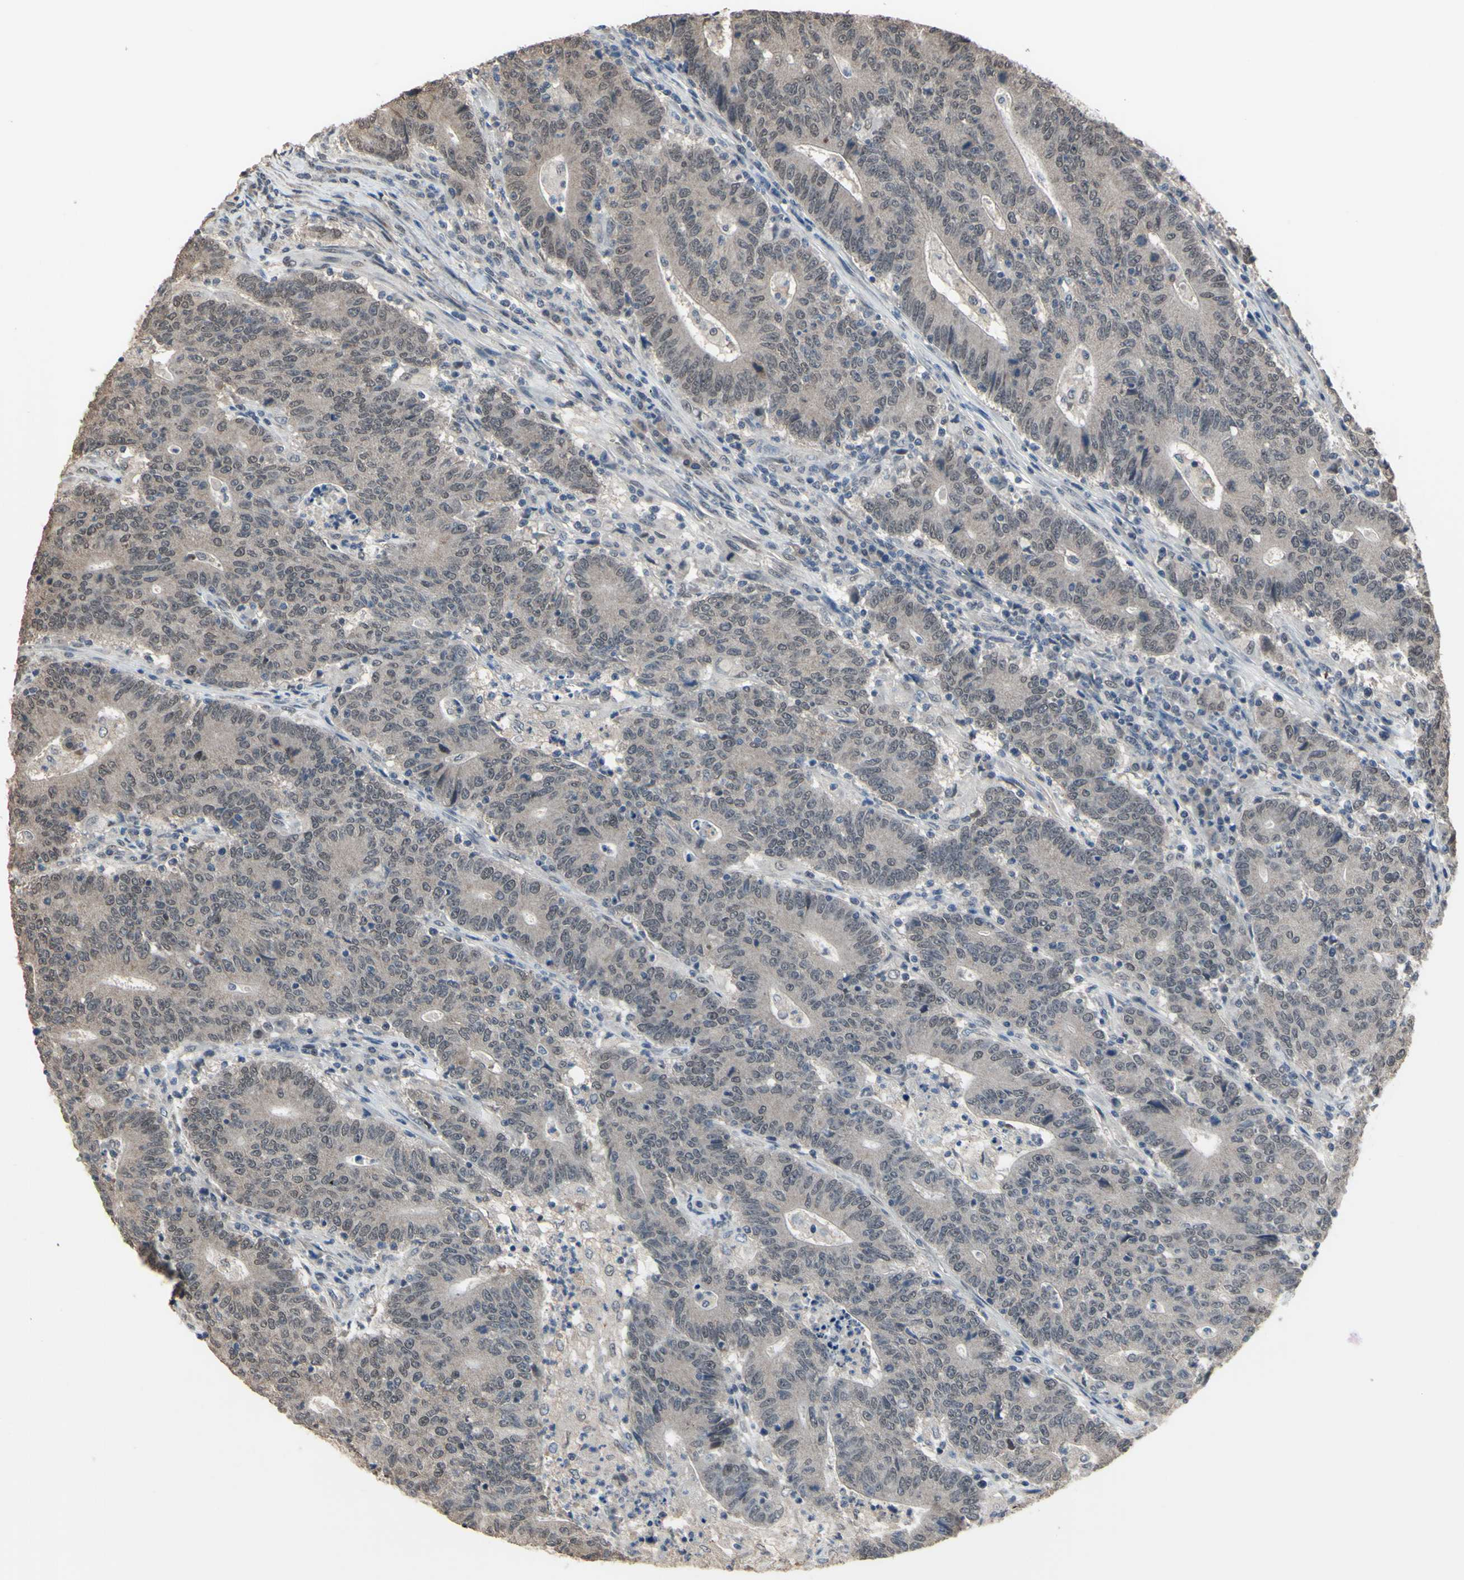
{"staining": {"intensity": "negative", "quantity": "none", "location": "none"}, "tissue": "colorectal cancer", "cell_type": "Tumor cells", "image_type": "cancer", "snomed": [{"axis": "morphology", "description": "Normal tissue, NOS"}, {"axis": "morphology", "description": "Adenocarcinoma, NOS"}, {"axis": "topography", "description": "Colon"}], "caption": "Immunohistochemistry photomicrograph of neoplastic tissue: adenocarcinoma (colorectal) stained with DAB reveals no significant protein expression in tumor cells.", "gene": "ZNF174", "patient": {"sex": "female", "age": 75}}